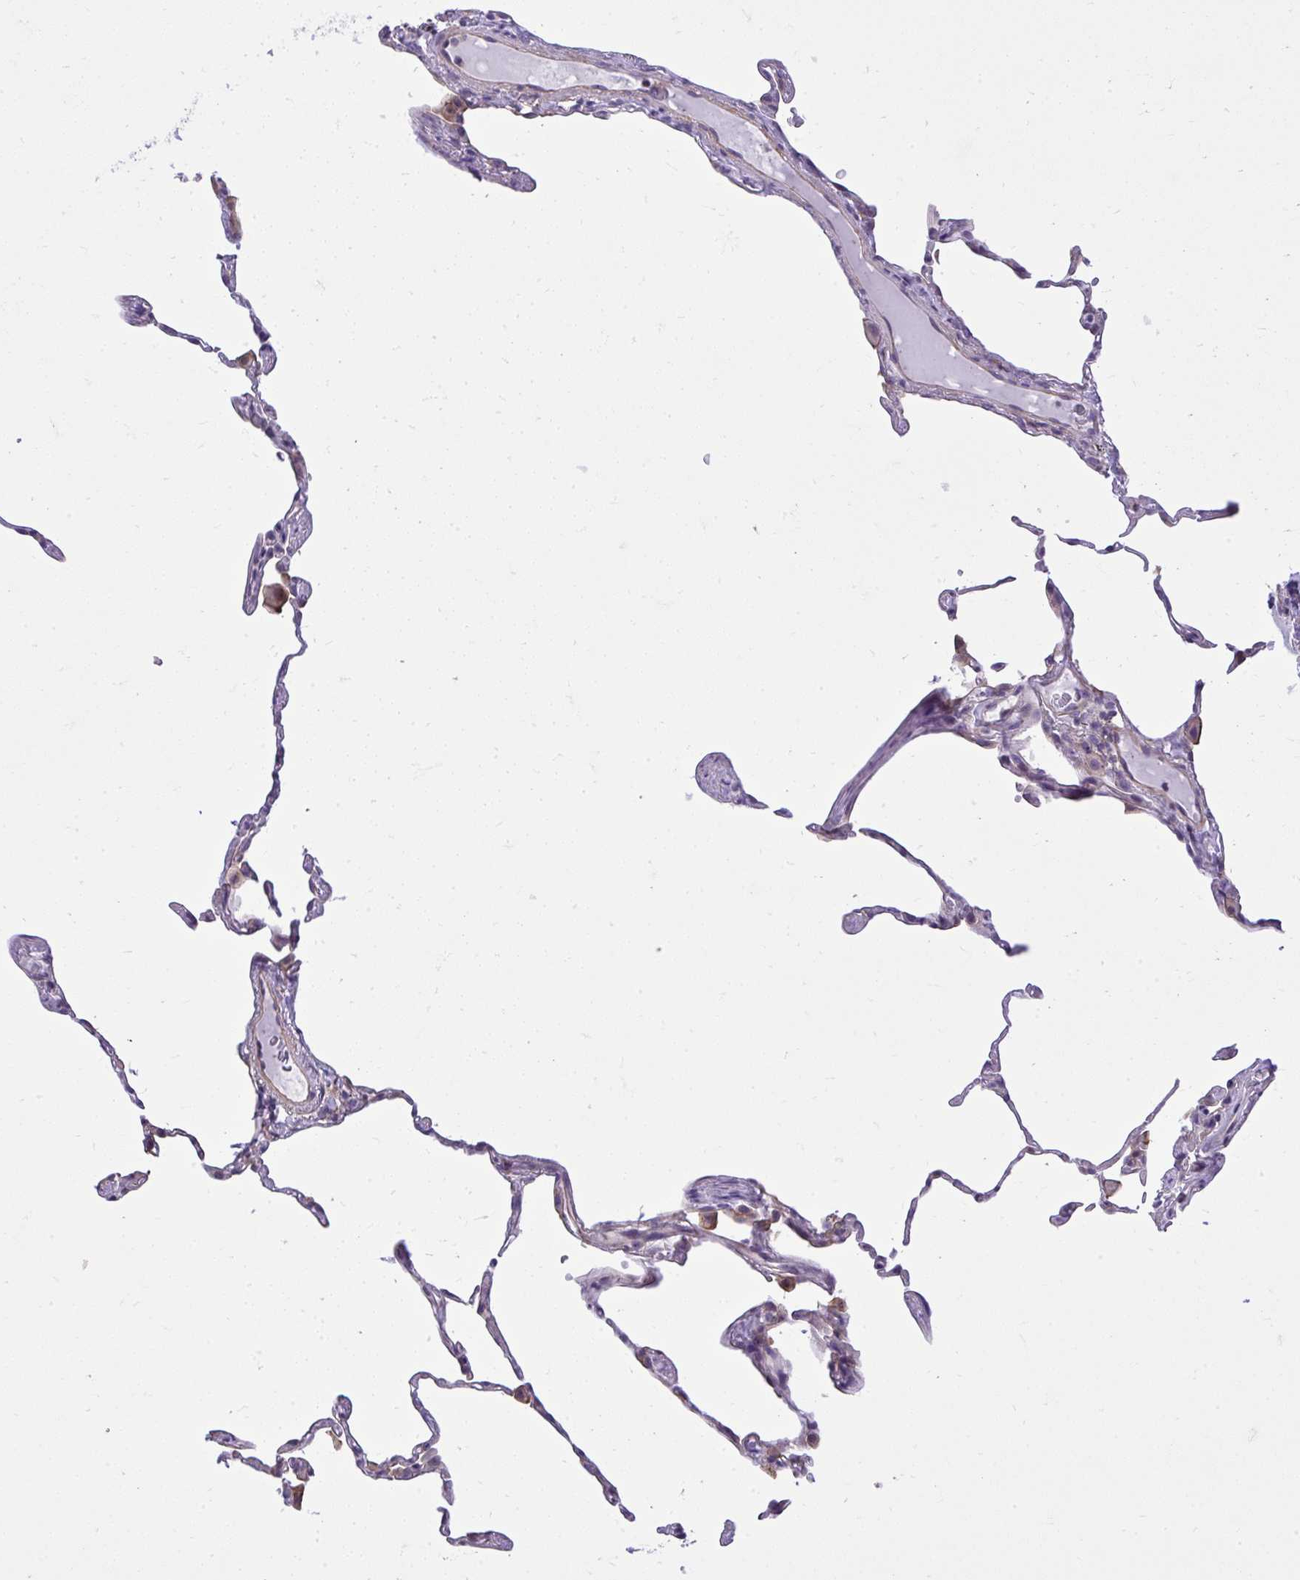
{"staining": {"intensity": "negative", "quantity": "none", "location": "none"}, "tissue": "lung", "cell_type": "Alveolar cells", "image_type": "normal", "snomed": [{"axis": "morphology", "description": "Normal tissue, NOS"}, {"axis": "topography", "description": "Lung"}], "caption": "DAB (3,3'-diaminobenzidine) immunohistochemical staining of normal lung shows no significant positivity in alveolar cells. The staining is performed using DAB brown chromogen with nuclei counter-stained in using hematoxylin.", "gene": "GRK4", "patient": {"sex": "female", "age": 57}}